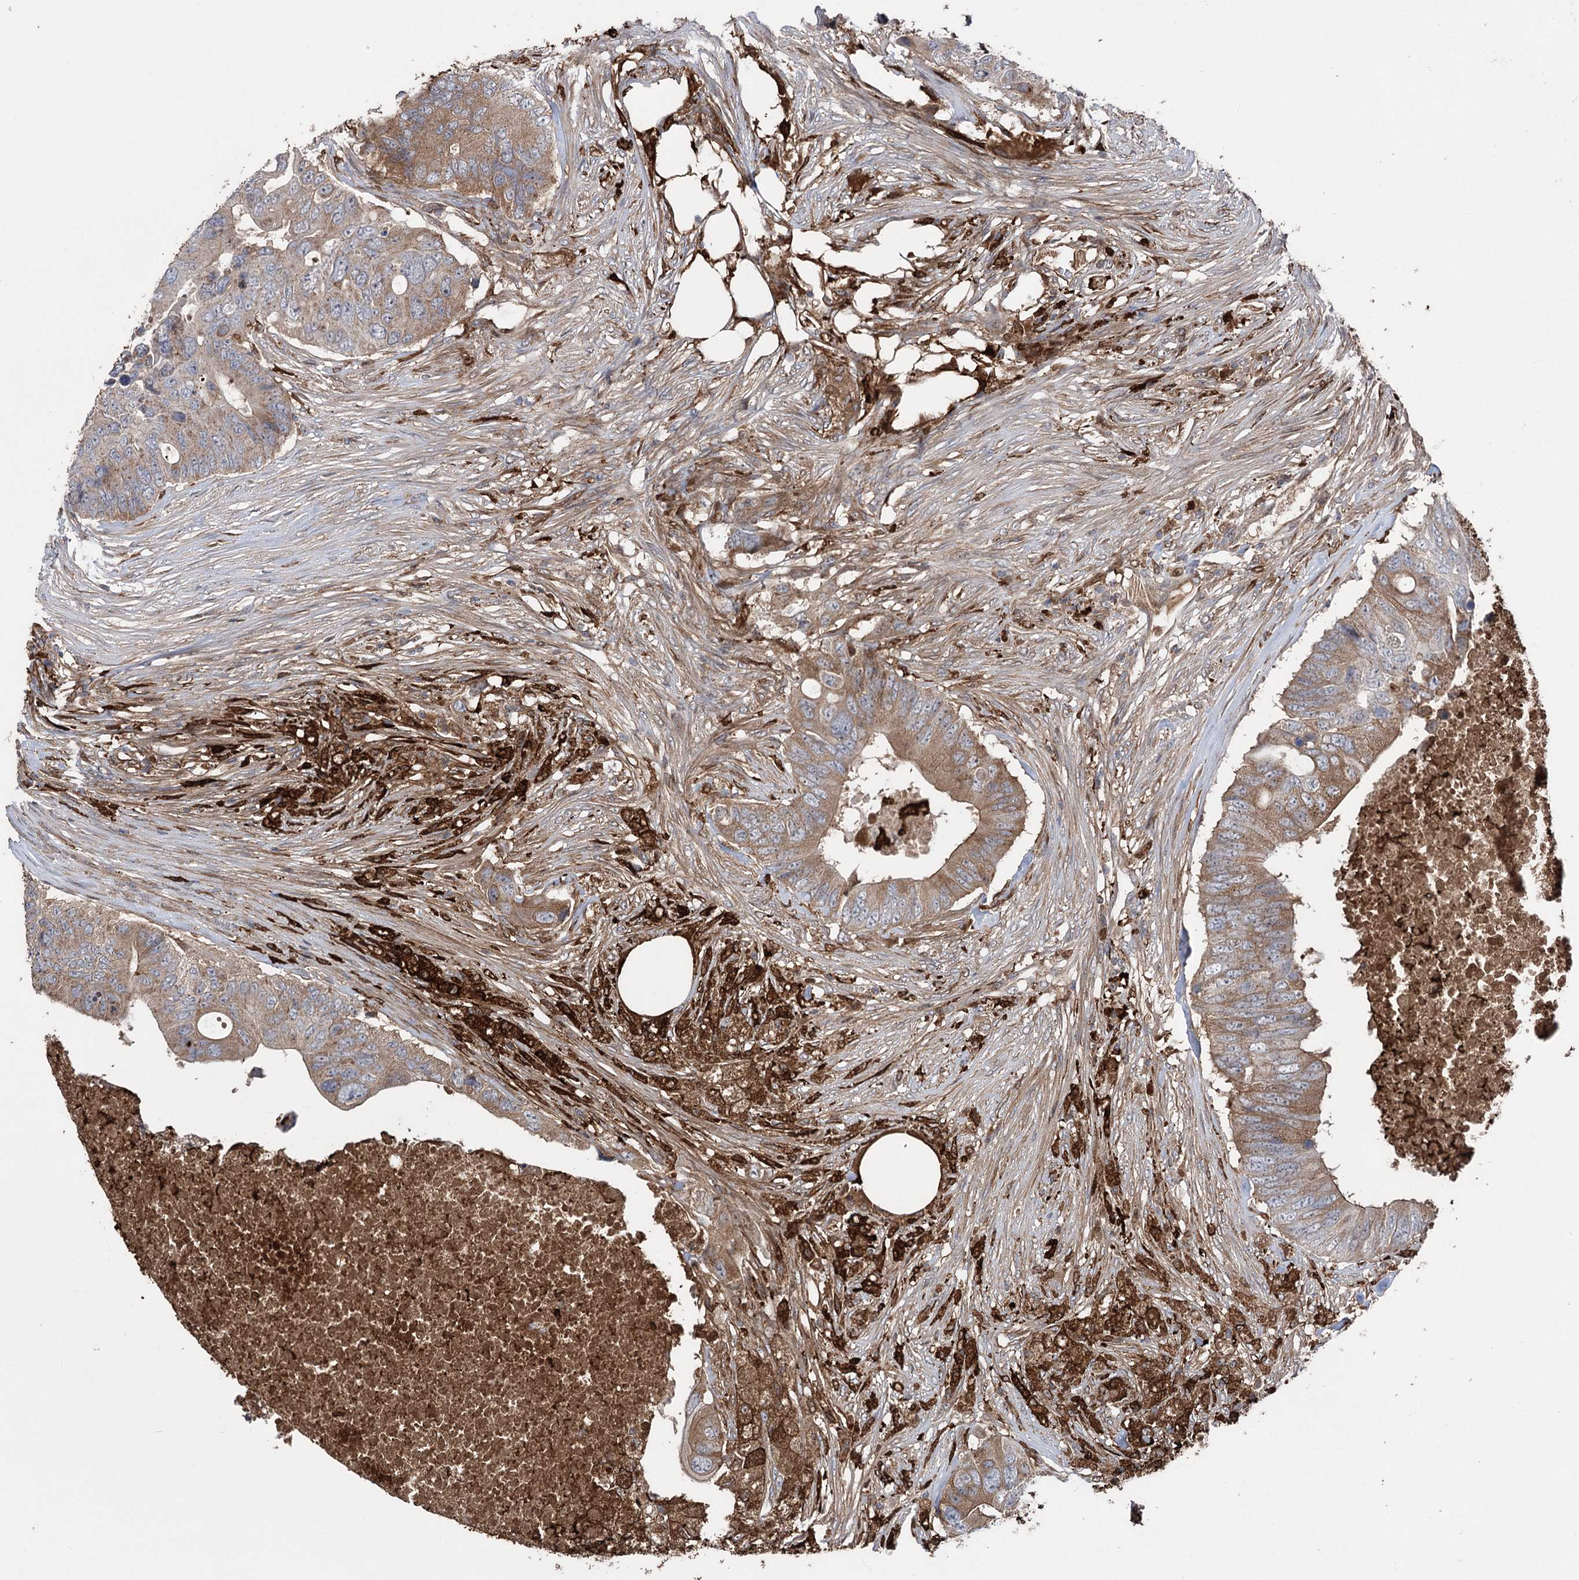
{"staining": {"intensity": "weak", "quantity": ">75%", "location": "cytoplasmic/membranous"}, "tissue": "colorectal cancer", "cell_type": "Tumor cells", "image_type": "cancer", "snomed": [{"axis": "morphology", "description": "Adenocarcinoma, NOS"}, {"axis": "topography", "description": "Colon"}], "caption": "DAB immunohistochemical staining of human colorectal cancer reveals weak cytoplasmic/membranous protein positivity in about >75% of tumor cells. The staining is performed using DAB brown chromogen to label protein expression. The nuclei are counter-stained blue using hematoxylin.", "gene": "OTUD1", "patient": {"sex": "male", "age": 71}}